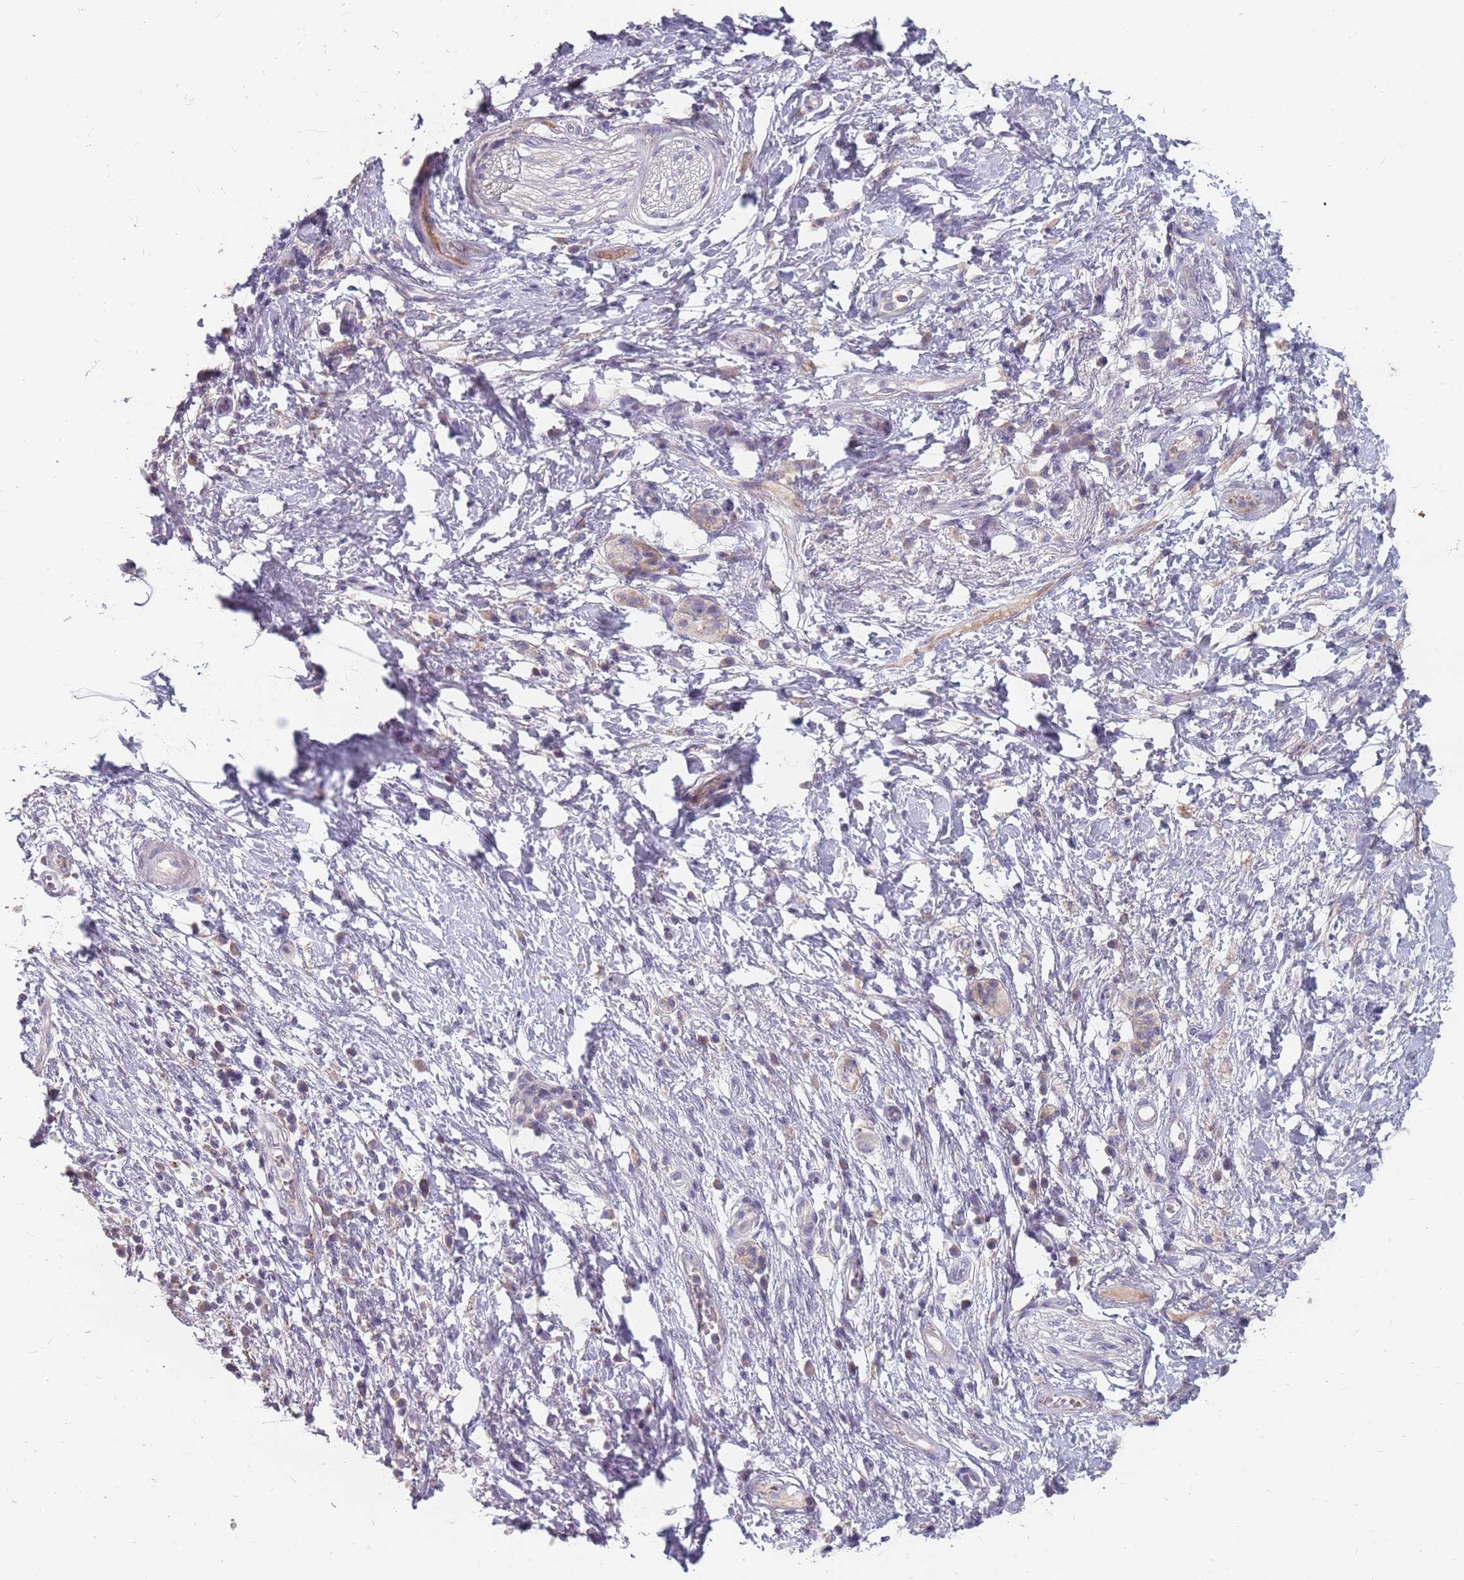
{"staining": {"intensity": "negative", "quantity": "none", "location": "none"}, "tissue": "pancreatic cancer", "cell_type": "Tumor cells", "image_type": "cancer", "snomed": [{"axis": "morphology", "description": "Adenocarcinoma, NOS"}, {"axis": "topography", "description": "Pancreas"}], "caption": "Immunohistochemistry image of neoplastic tissue: pancreatic cancer (adenocarcinoma) stained with DAB reveals no significant protein staining in tumor cells.", "gene": "CMTR2", "patient": {"sex": "male", "age": 68}}